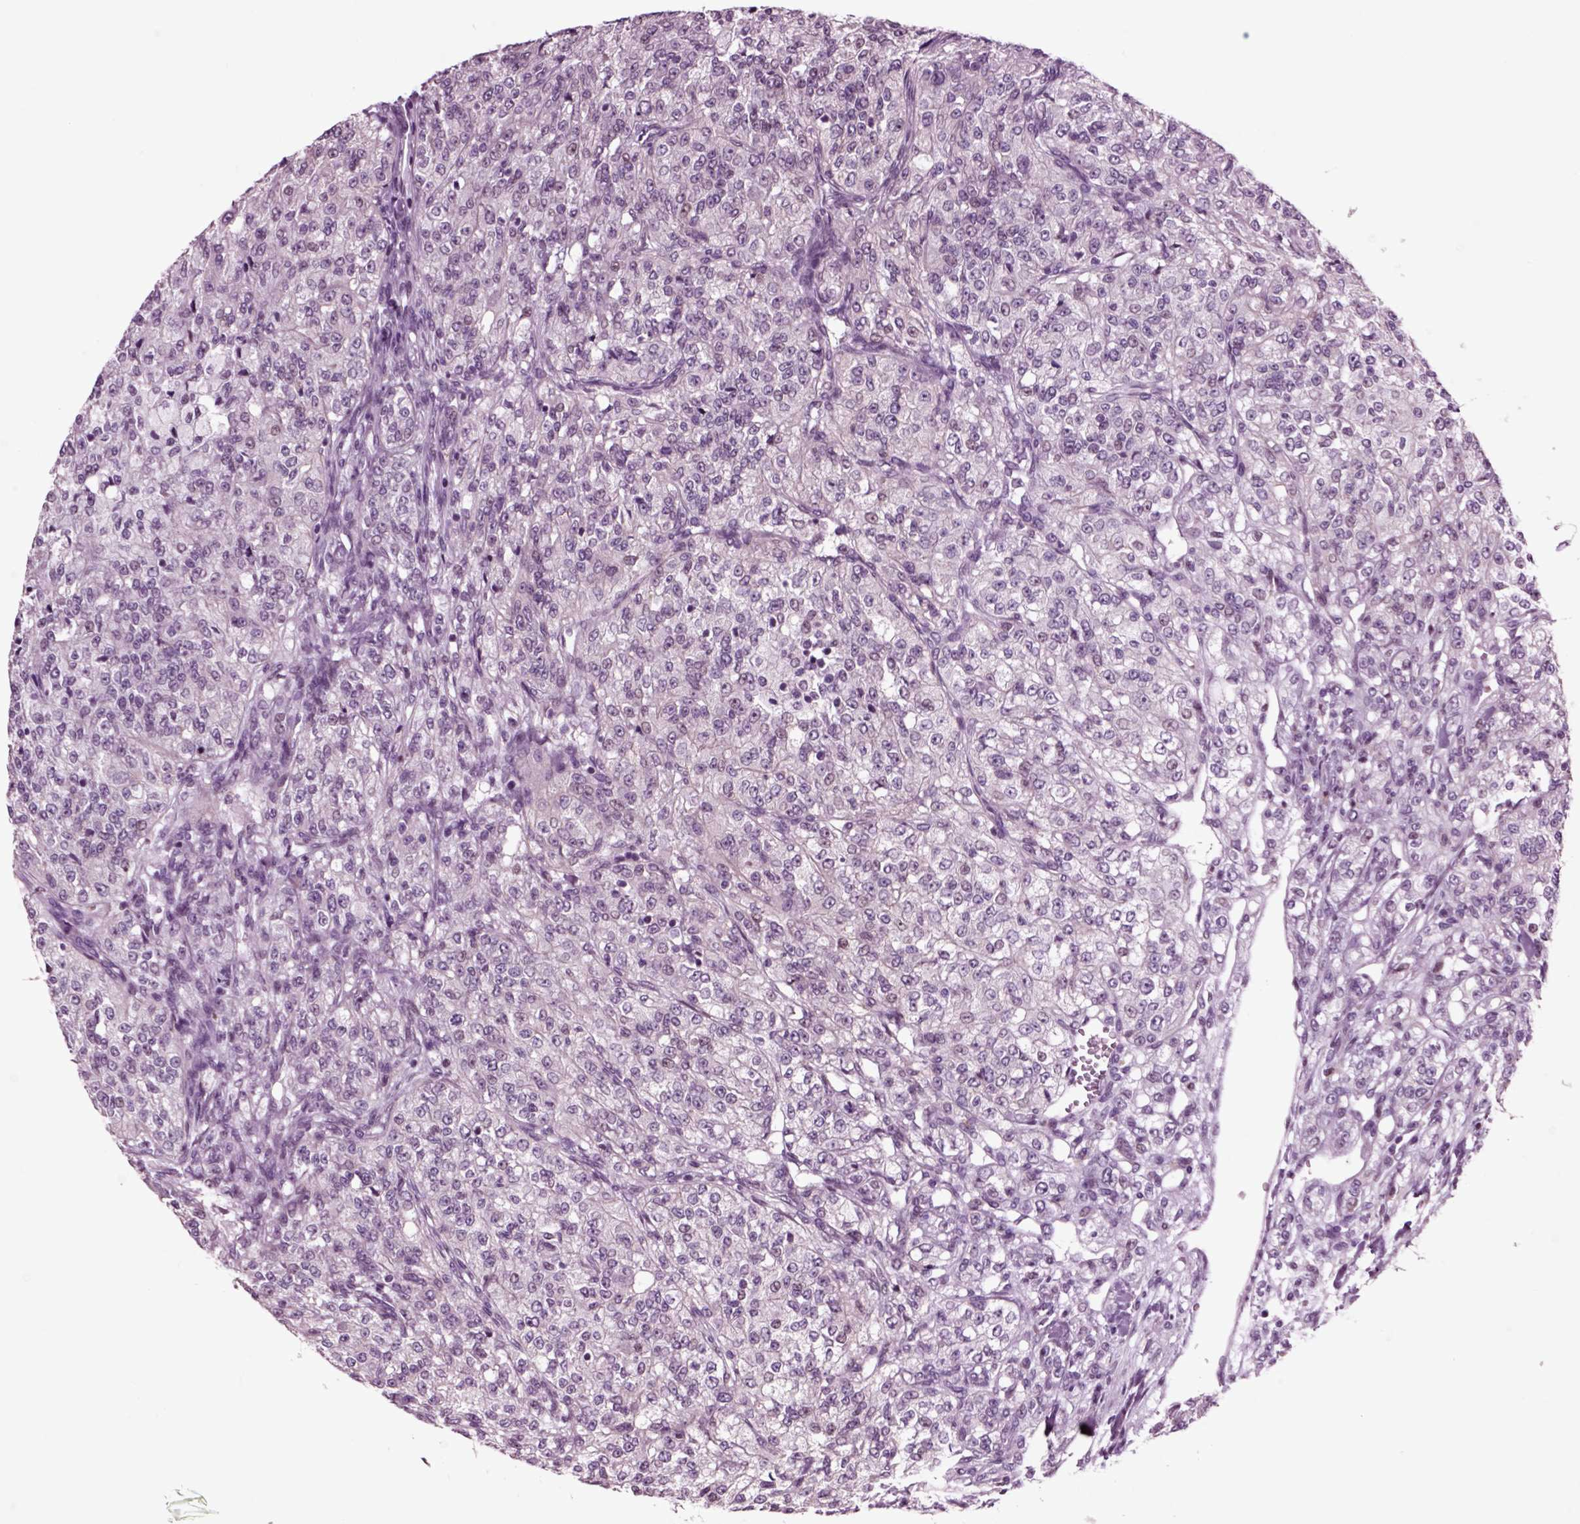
{"staining": {"intensity": "negative", "quantity": "none", "location": "none"}, "tissue": "renal cancer", "cell_type": "Tumor cells", "image_type": "cancer", "snomed": [{"axis": "morphology", "description": "Adenocarcinoma, NOS"}, {"axis": "topography", "description": "Kidney"}], "caption": "An immunohistochemistry (IHC) photomicrograph of renal cancer (adenocarcinoma) is shown. There is no staining in tumor cells of renal cancer (adenocarcinoma).", "gene": "CHGB", "patient": {"sex": "female", "age": 63}}